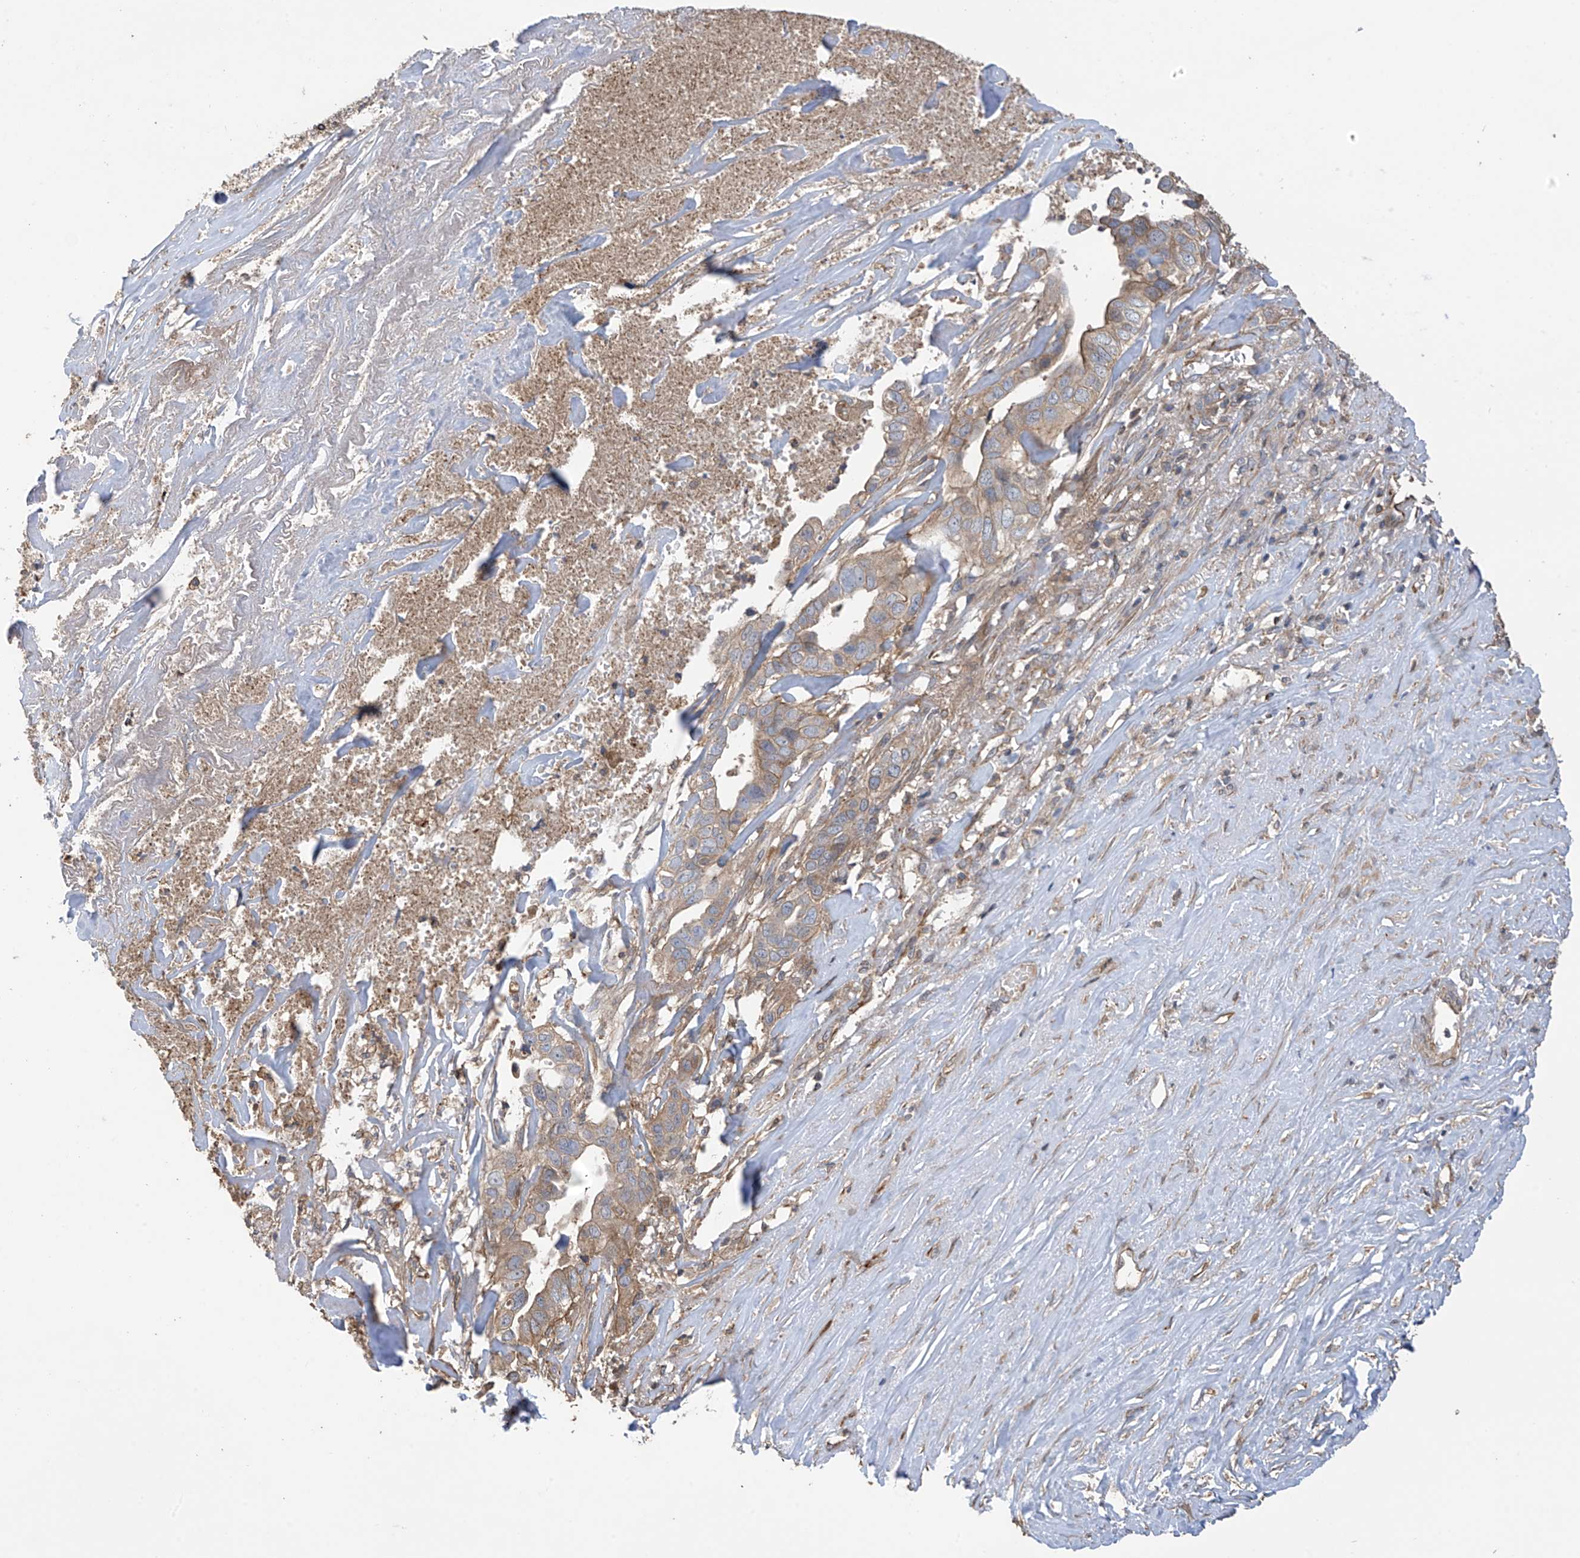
{"staining": {"intensity": "weak", "quantity": ">75%", "location": "cytoplasmic/membranous"}, "tissue": "liver cancer", "cell_type": "Tumor cells", "image_type": "cancer", "snomed": [{"axis": "morphology", "description": "Cholangiocarcinoma"}, {"axis": "topography", "description": "Liver"}], "caption": "Immunohistochemical staining of liver cholangiocarcinoma displays low levels of weak cytoplasmic/membranous expression in approximately >75% of tumor cells.", "gene": "PHACTR4", "patient": {"sex": "female", "age": 79}}